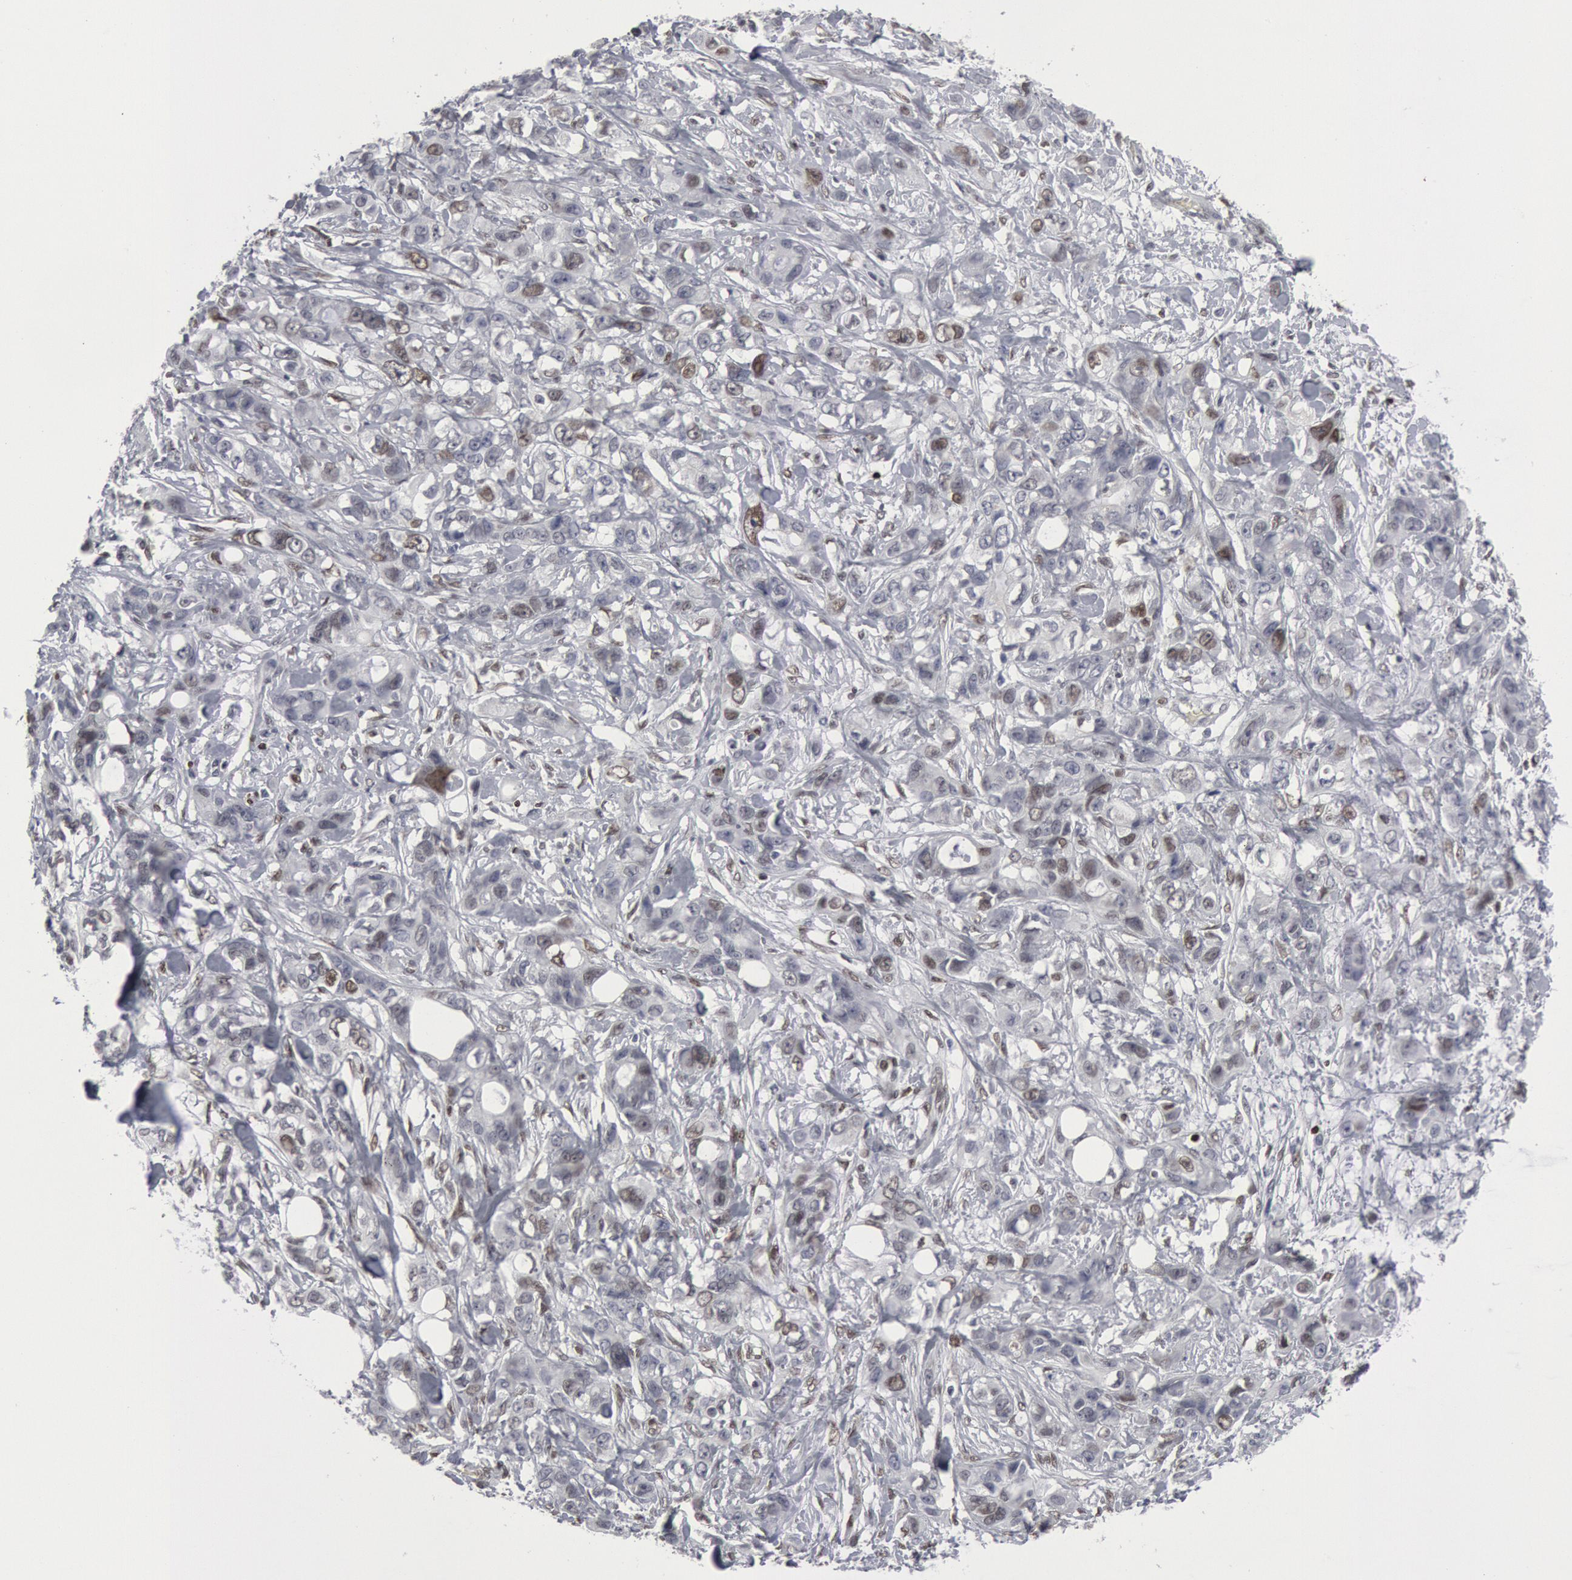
{"staining": {"intensity": "negative", "quantity": "none", "location": "none"}, "tissue": "stomach cancer", "cell_type": "Tumor cells", "image_type": "cancer", "snomed": [{"axis": "morphology", "description": "Adenocarcinoma, NOS"}, {"axis": "topography", "description": "Stomach, upper"}], "caption": "High magnification brightfield microscopy of adenocarcinoma (stomach) stained with DAB (3,3'-diaminobenzidine) (brown) and counterstained with hematoxylin (blue): tumor cells show no significant expression.", "gene": "MECP2", "patient": {"sex": "male", "age": 47}}